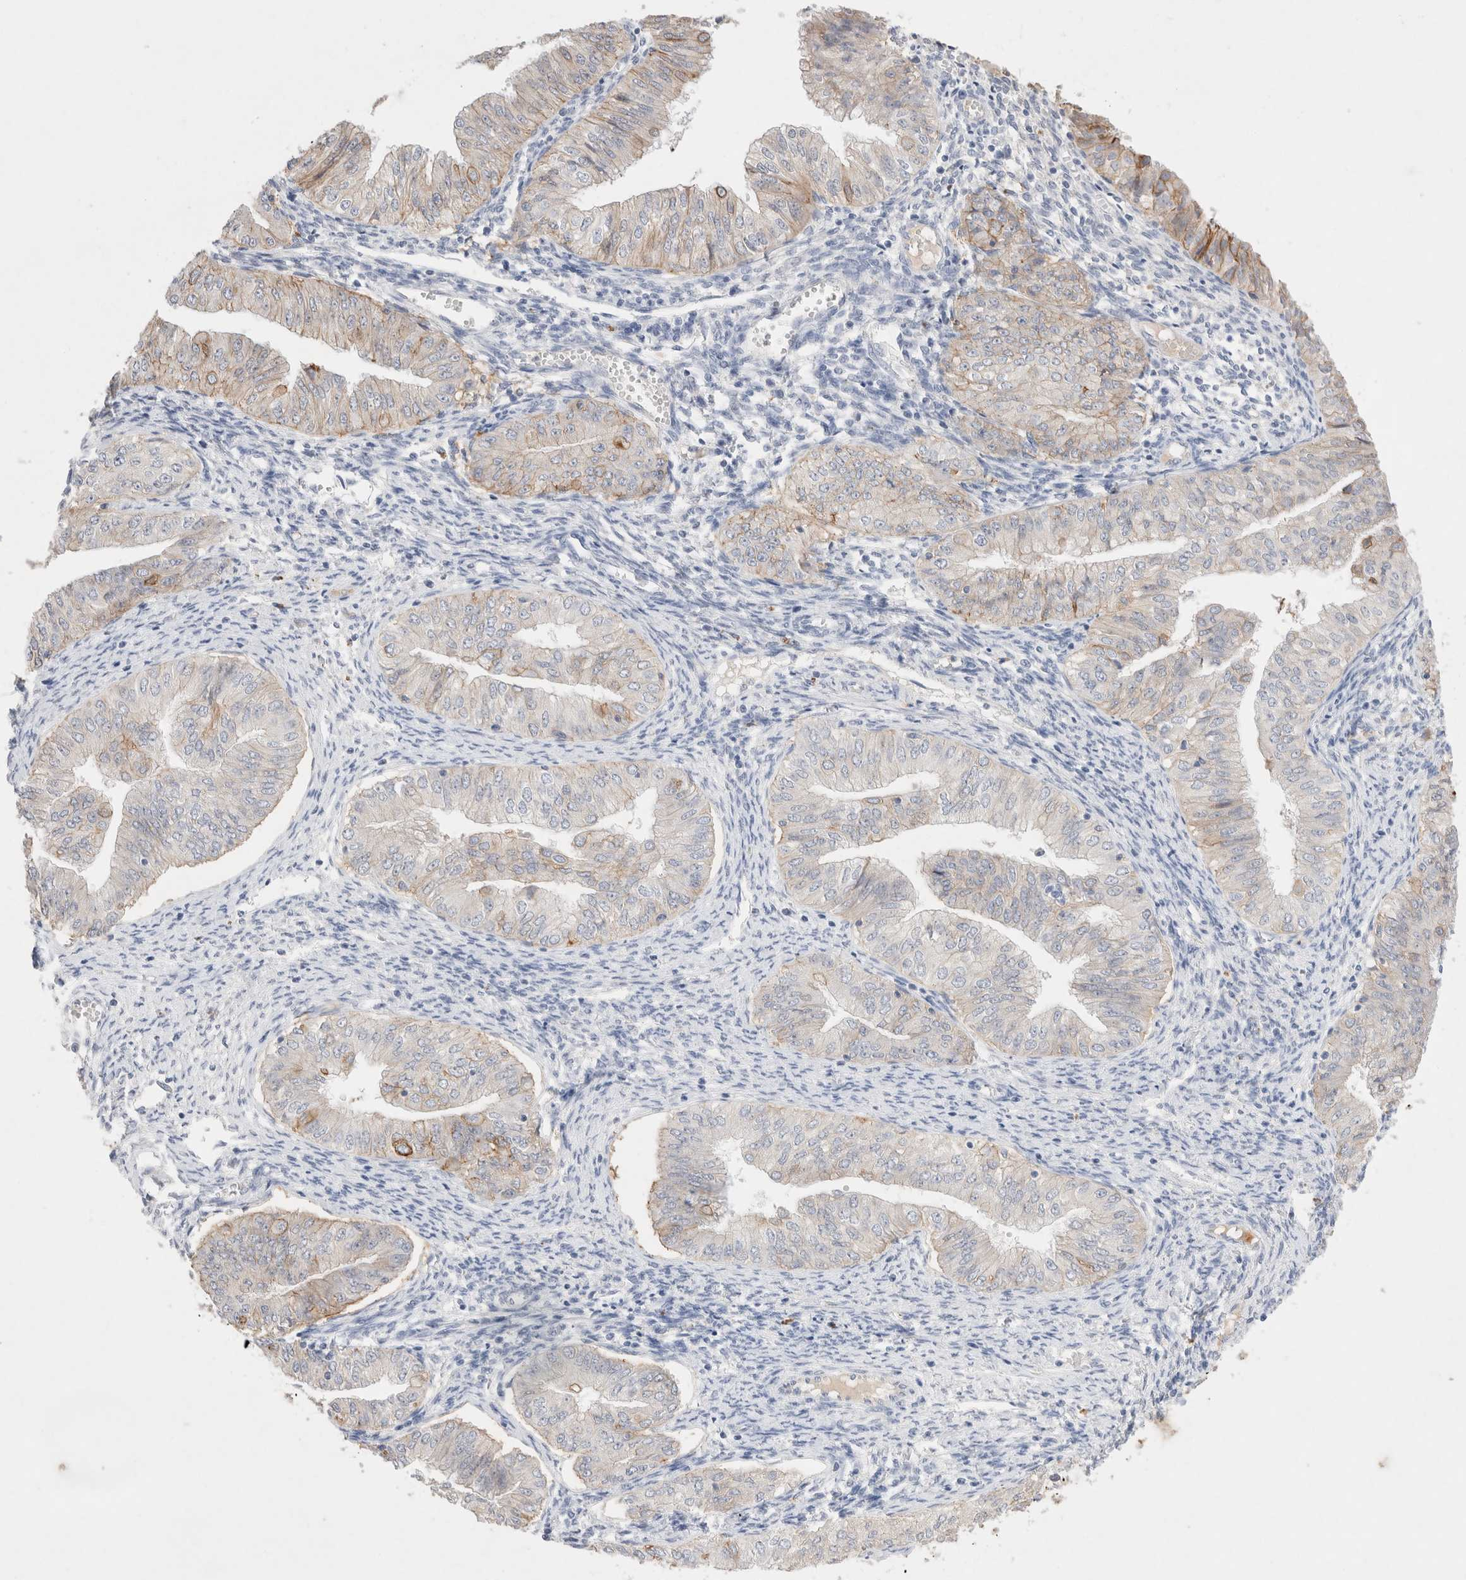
{"staining": {"intensity": "moderate", "quantity": "<25%", "location": "cytoplasmic/membranous"}, "tissue": "endometrial cancer", "cell_type": "Tumor cells", "image_type": "cancer", "snomed": [{"axis": "morphology", "description": "Normal tissue, NOS"}, {"axis": "morphology", "description": "Adenocarcinoma, NOS"}, {"axis": "topography", "description": "Endometrium"}], "caption": "Endometrial cancer stained for a protein exhibits moderate cytoplasmic/membranous positivity in tumor cells.", "gene": "EPCAM", "patient": {"sex": "female", "age": 53}}